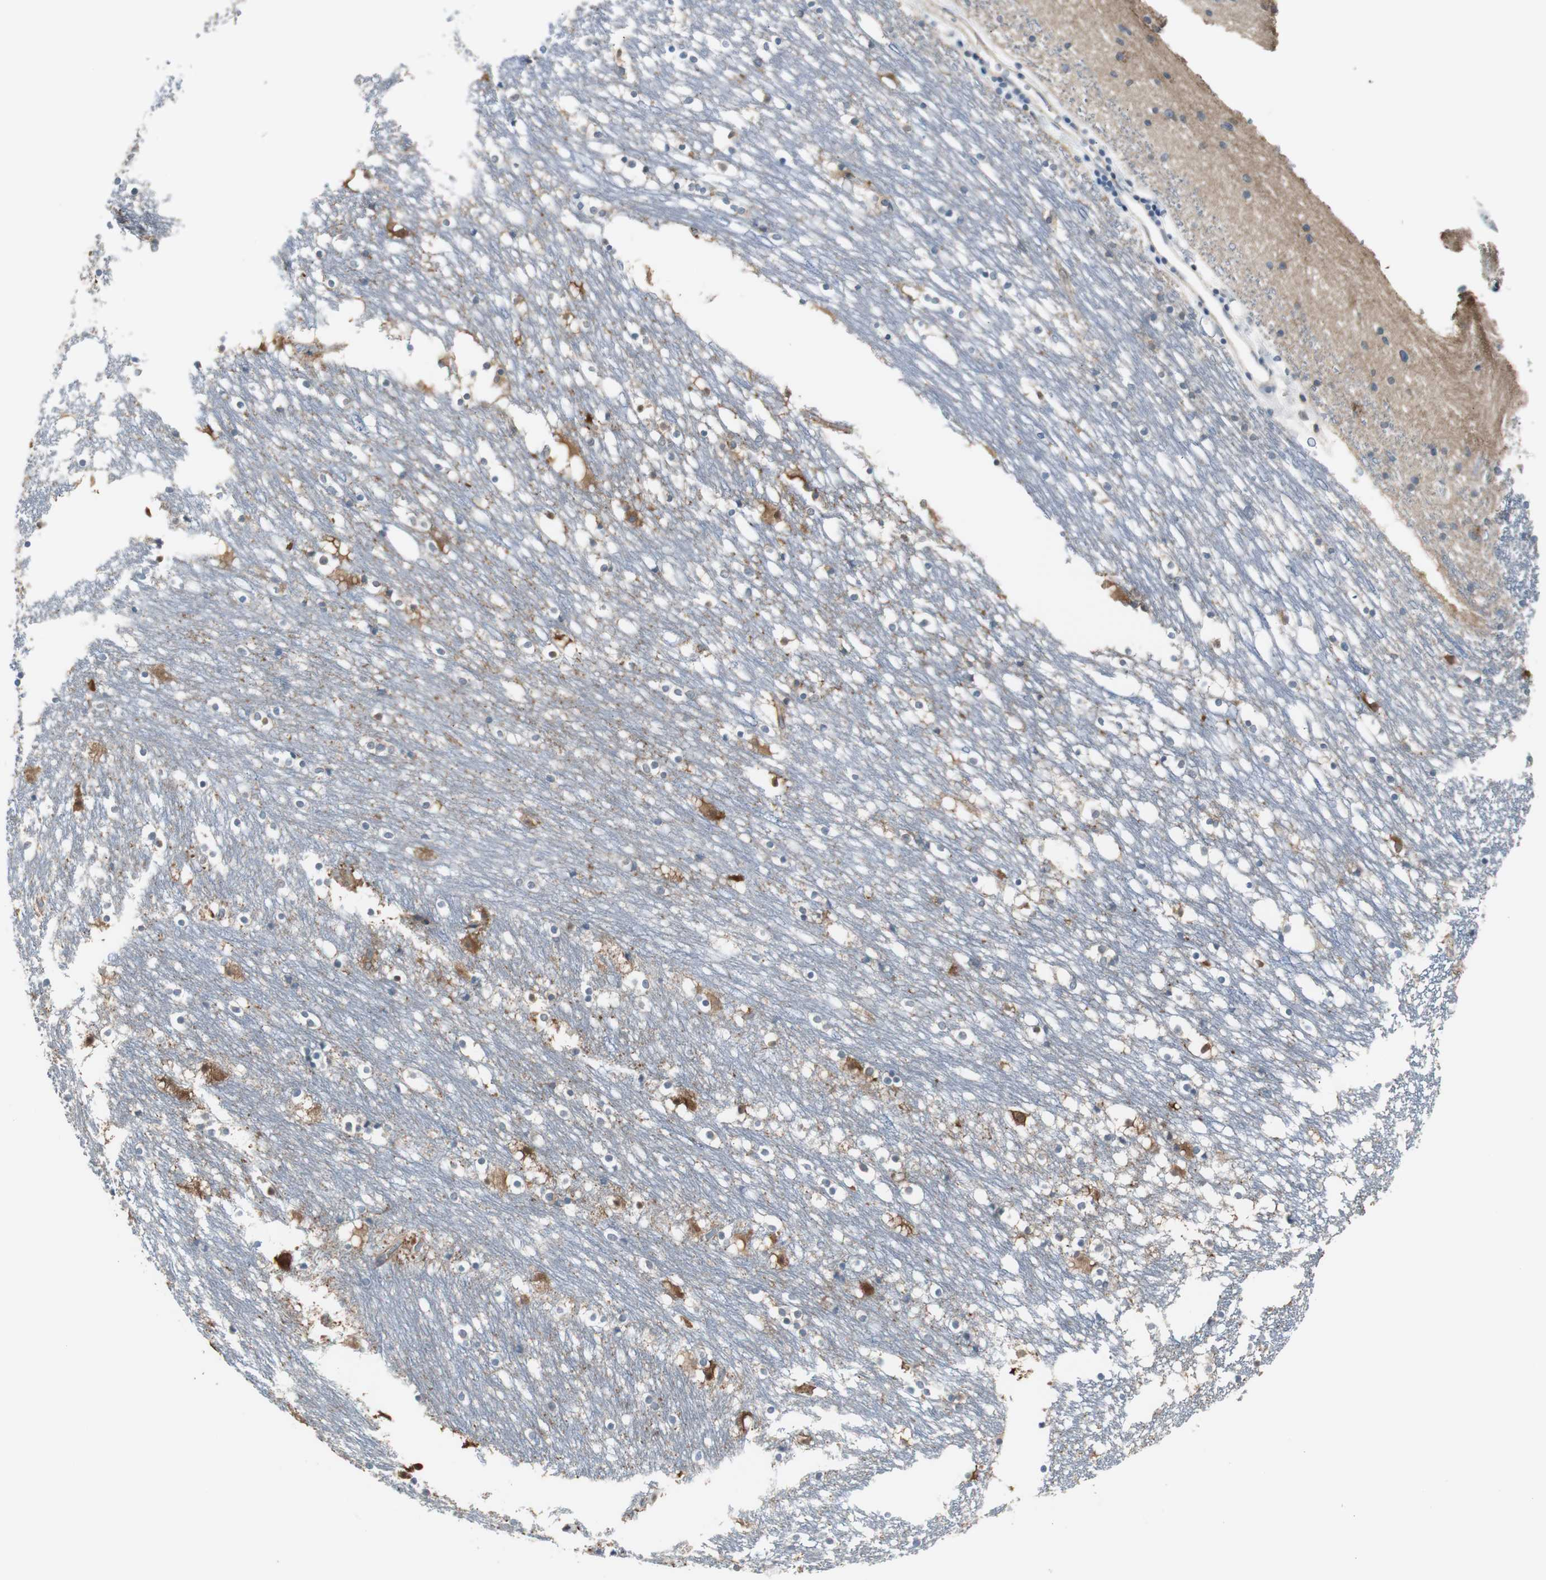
{"staining": {"intensity": "strong", "quantity": "<25%", "location": "cytoplasmic/membranous"}, "tissue": "caudate", "cell_type": "Glial cells", "image_type": "normal", "snomed": [{"axis": "morphology", "description": "Normal tissue, NOS"}, {"axis": "topography", "description": "Lateral ventricle wall"}], "caption": "Protein staining of normal caudate displays strong cytoplasmic/membranous positivity in approximately <25% of glial cells. (Stains: DAB (3,3'-diaminobenzidine) in brown, nuclei in blue, Microscopy: brightfield microscopy at high magnification).", "gene": "STXBP4", "patient": {"sex": "male", "age": 45}}